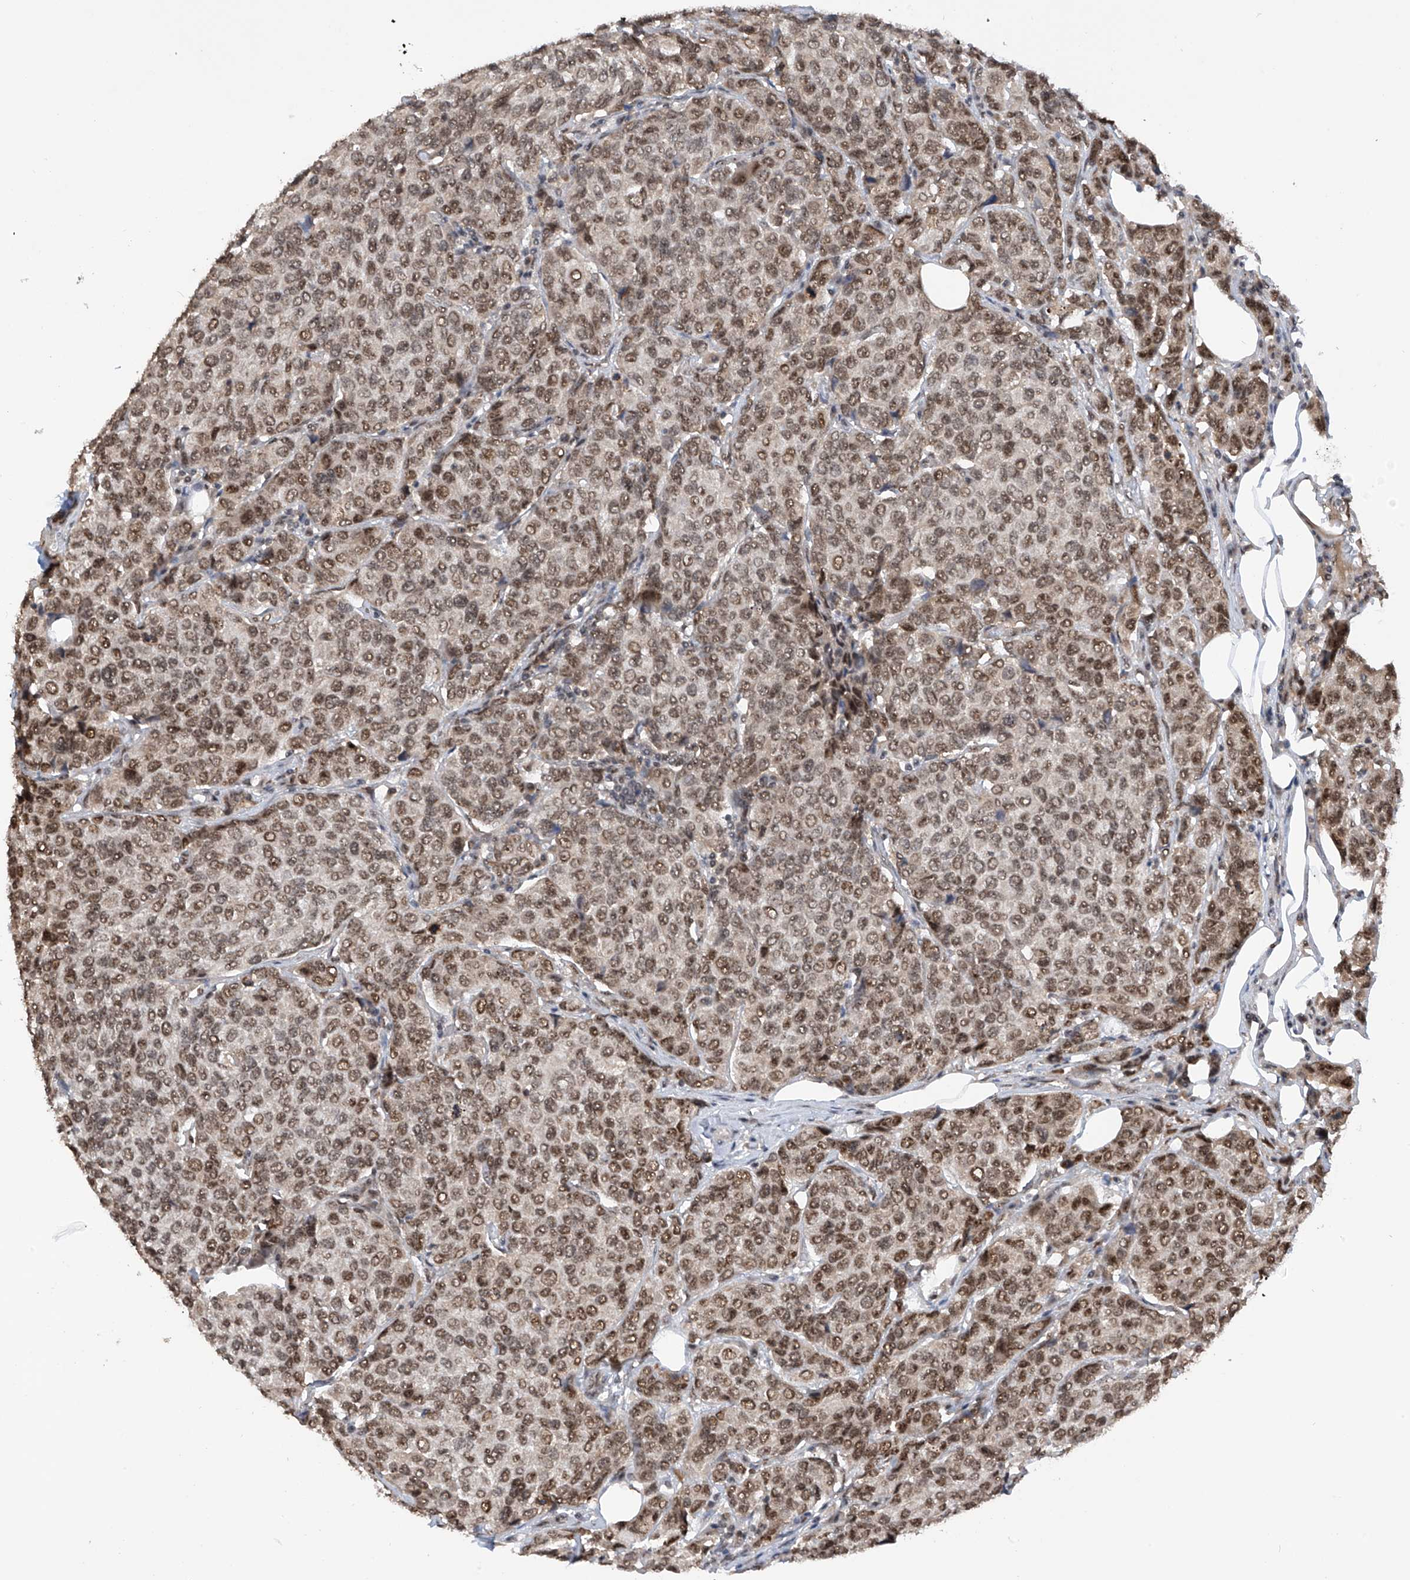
{"staining": {"intensity": "moderate", "quantity": ">75%", "location": "nuclear"}, "tissue": "breast cancer", "cell_type": "Tumor cells", "image_type": "cancer", "snomed": [{"axis": "morphology", "description": "Duct carcinoma"}, {"axis": "topography", "description": "Breast"}], "caption": "High-magnification brightfield microscopy of breast infiltrating ductal carcinoma stained with DAB (3,3'-diaminobenzidine) (brown) and counterstained with hematoxylin (blue). tumor cells exhibit moderate nuclear positivity is present in about>75% of cells.", "gene": "RPAIN", "patient": {"sex": "female", "age": 55}}